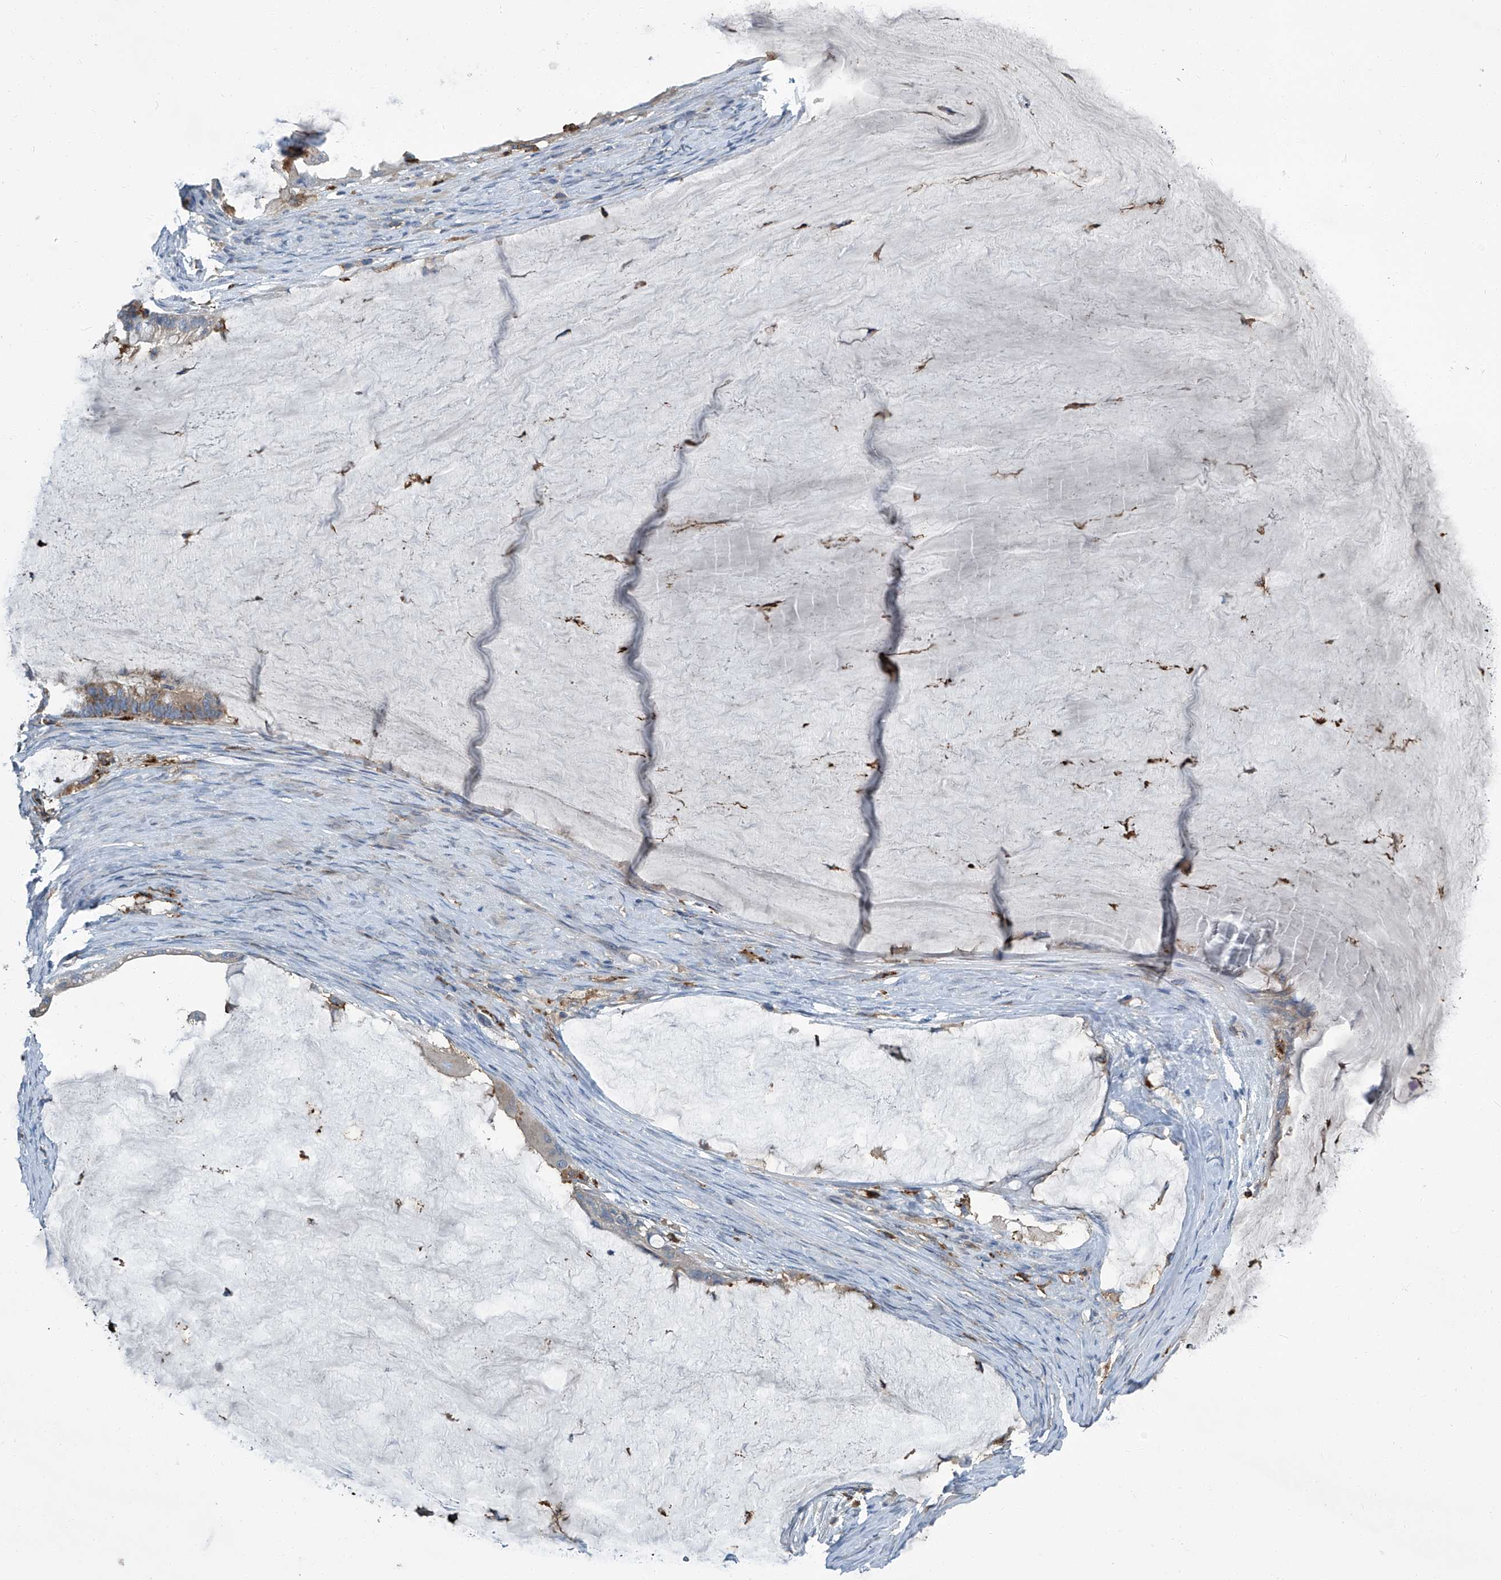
{"staining": {"intensity": "moderate", "quantity": "<25%", "location": "cytoplasmic/membranous"}, "tissue": "ovarian cancer", "cell_type": "Tumor cells", "image_type": "cancer", "snomed": [{"axis": "morphology", "description": "Cystadenocarcinoma, mucinous, NOS"}, {"axis": "topography", "description": "Ovary"}], "caption": "This histopathology image shows mucinous cystadenocarcinoma (ovarian) stained with IHC to label a protein in brown. The cytoplasmic/membranous of tumor cells show moderate positivity for the protein. Nuclei are counter-stained blue.", "gene": "FAM167A", "patient": {"sex": "female", "age": 61}}